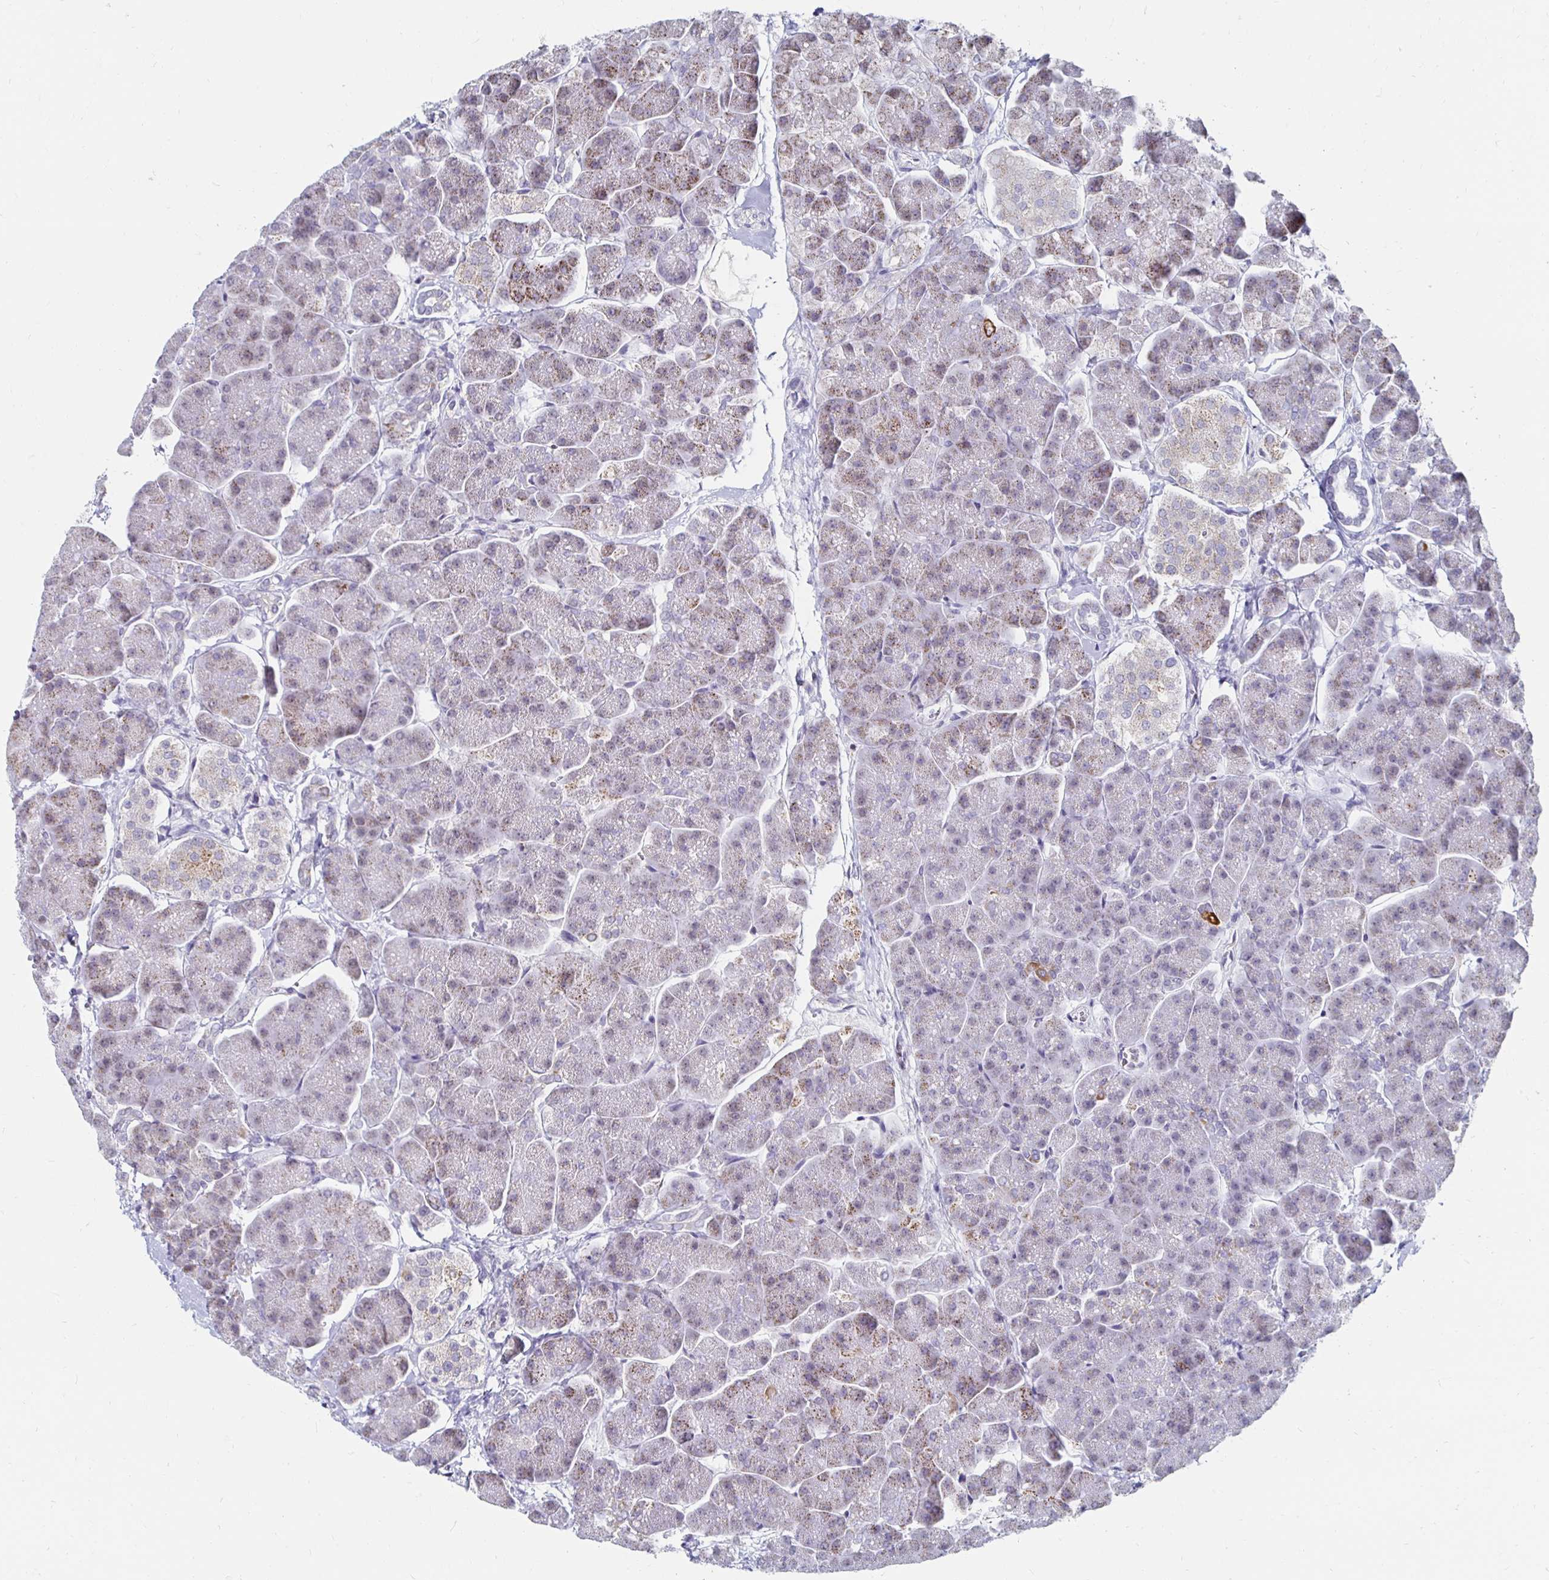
{"staining": {"intensity": "weak", "quantity": "<25%", "location": "cytoplasmic/membranous"}, "tissue": "pancreas", "cell_type": "Exocrine glandular cells", "image_type": "normal", "snomed": [{"axis": "morphology", "description": "Normal tissue, NOS"}, {"axis": "topography", "description": "Pancreas"}, {"axis": "topography", "description": "Peripheral nerve tissue"}], "caption": "The histopathology image displays no staining of exocrine glandular cells in unremarkable pancreas. The staining is performed using DAB brown chromogen with nuclei counter-stained in using hematoxylin.", "gene": "NOCT", "patient": {"sex": "male", "age": 54}}